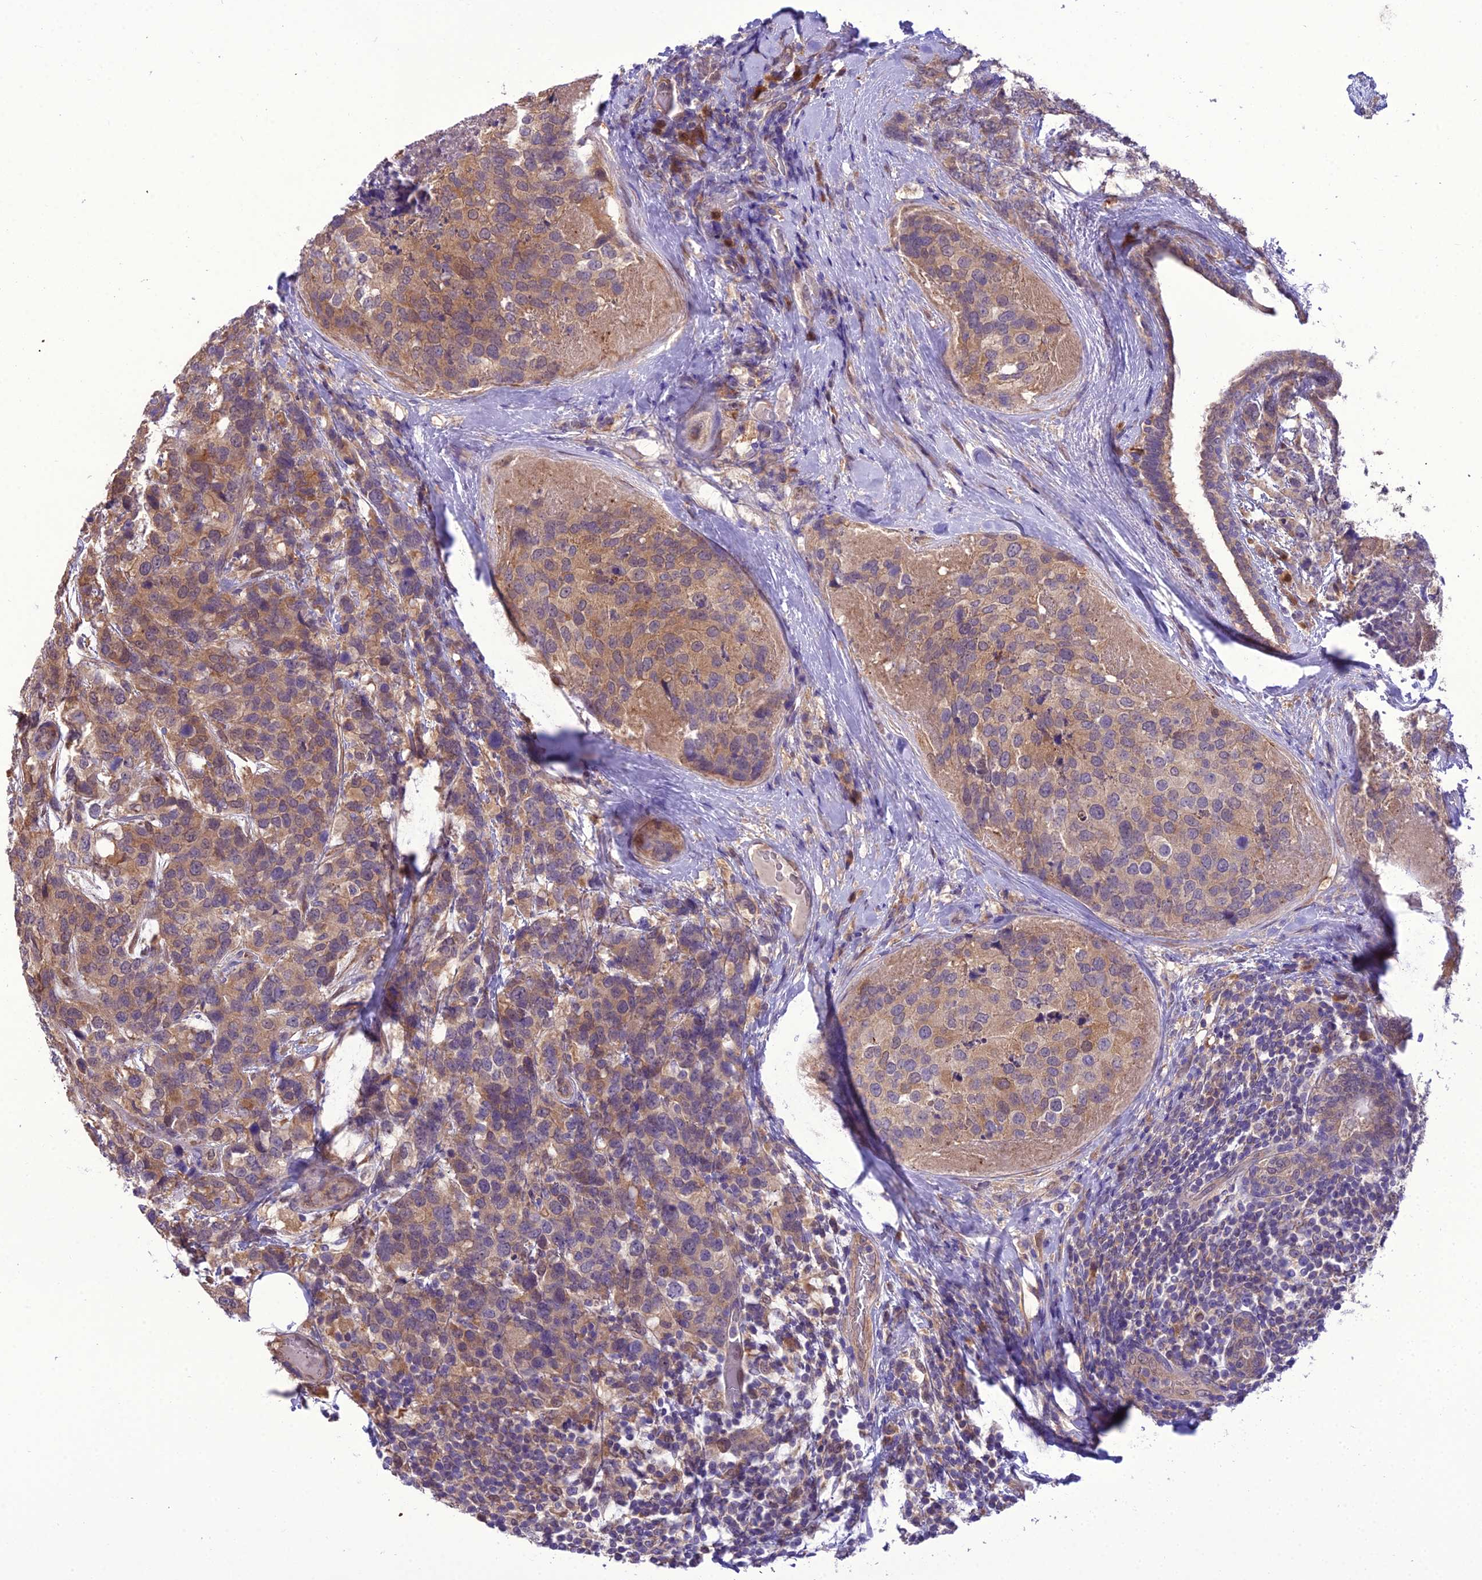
{"staining": {"intensity": "moderate", "quantity": ">75%", "location": "cytoplasmic/membranous"}, "tissue": "breast cancer", "cell_type": "Tumor cells", "image_type": "cancer", "snomed": [{"axis": "morphology", "description": "Lobular carcinoma"}, {"axis": "topography", "description": "Breast"}], "caption": "Protein expression analysis of breast cancer (lobular carcinoma) exhibits moderate cytoplasmic/membranous expression in approximately >75% of tumor cells. The protein of interest is shown in brown color, while the nuclei are stained blue.", "gene": "BORCS6", "patient": {"sex": "female", "age": 59}}